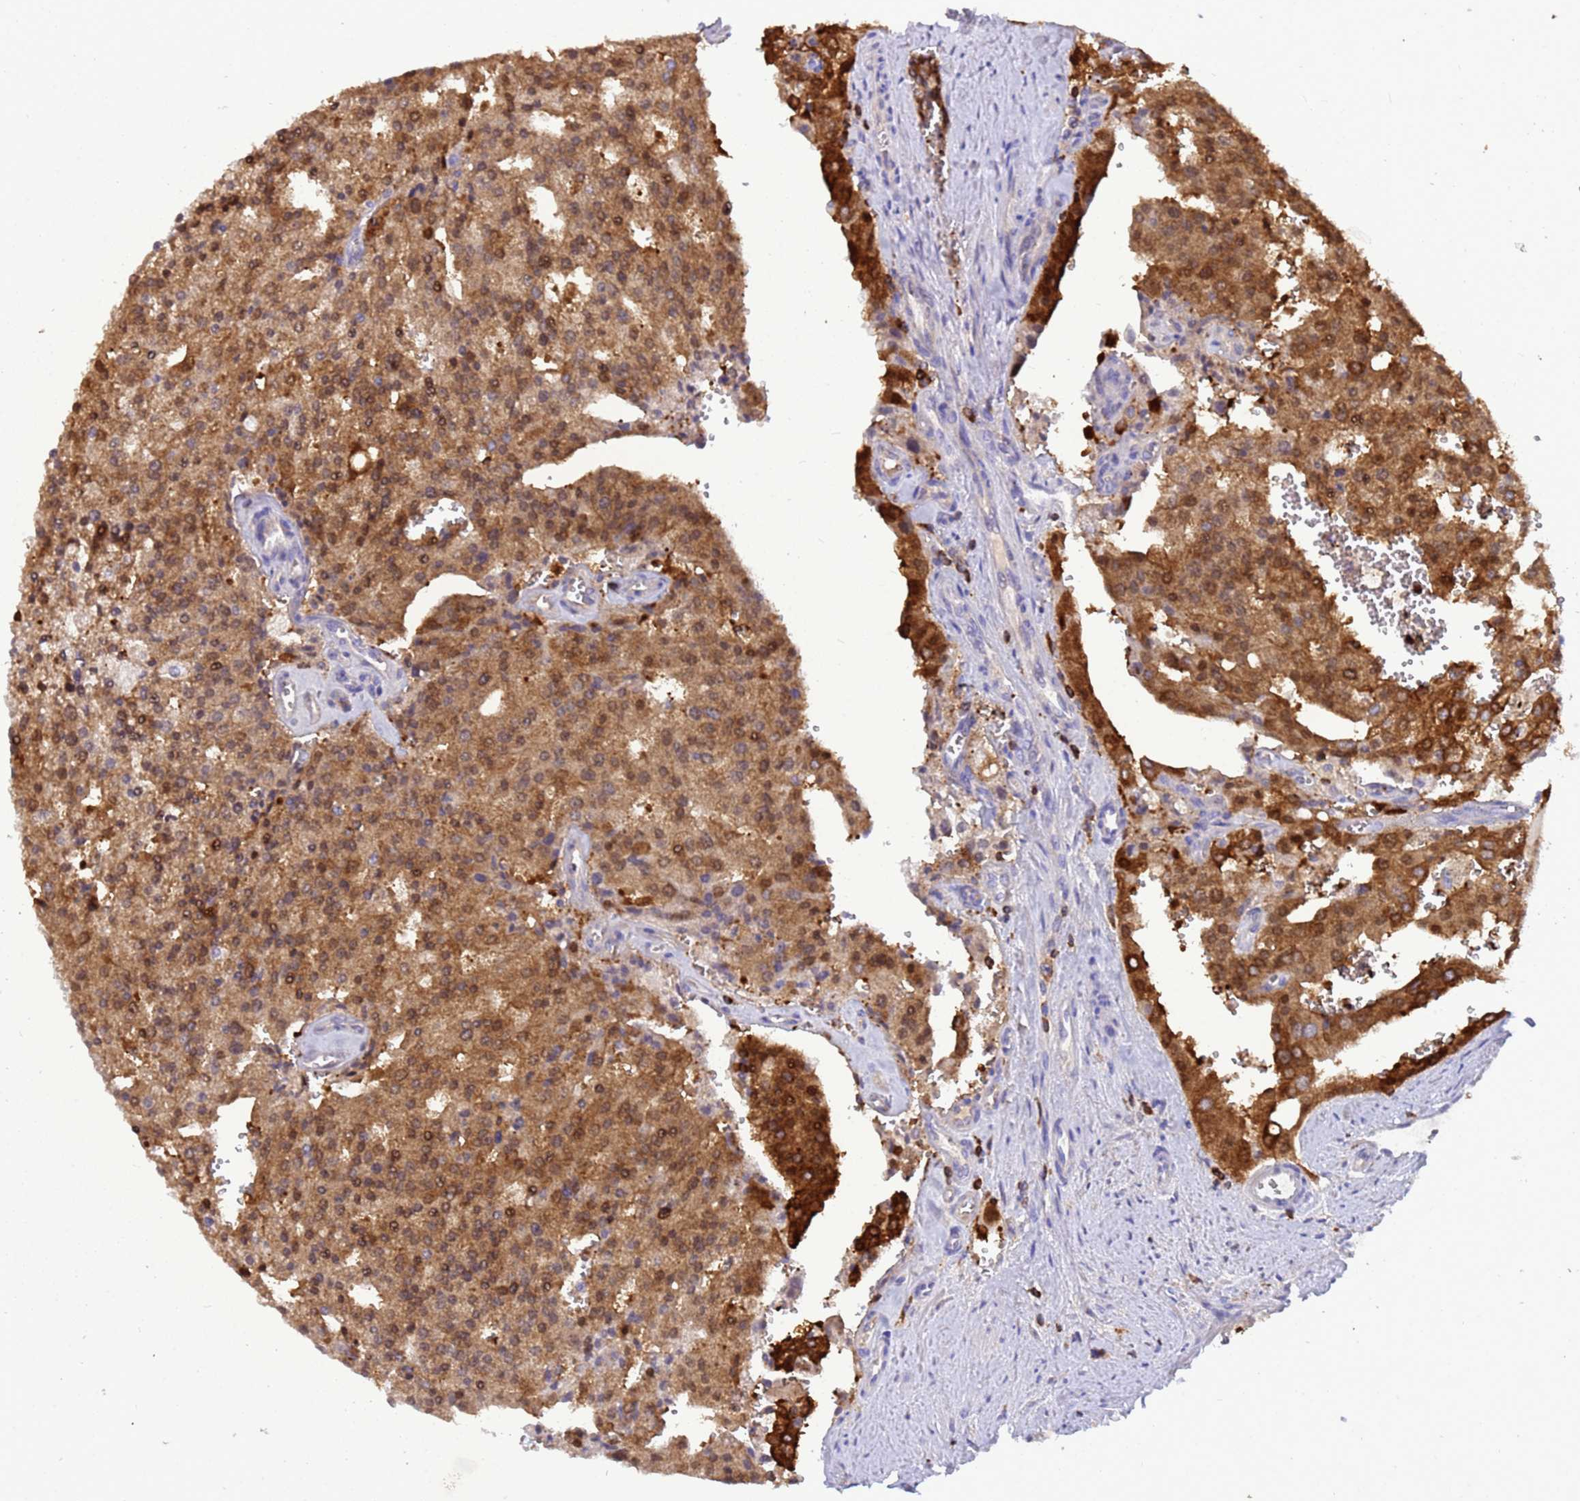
{"staining": {"intensity": "moderate", "quantity": ">75%", "location": "cytoplasmic/membranous"}, "tissue": "prostate cancer", "cell_type": "Tumor cells", "image_type": "cancer", "snomed": [{"axis": "morphology", "description": "Adenocarcinoma, High grade"}, {"axis": "topography", "description": "Prostate"}], "caption": "This photomicrograph shows immunohistochemistry staining of prostate cancer, with medium moderate cytoplasmic/membranous expression in approximately >75% of tumor cells.", "gene": "EZR", "patient": {"sex": "male", "age": 68}}